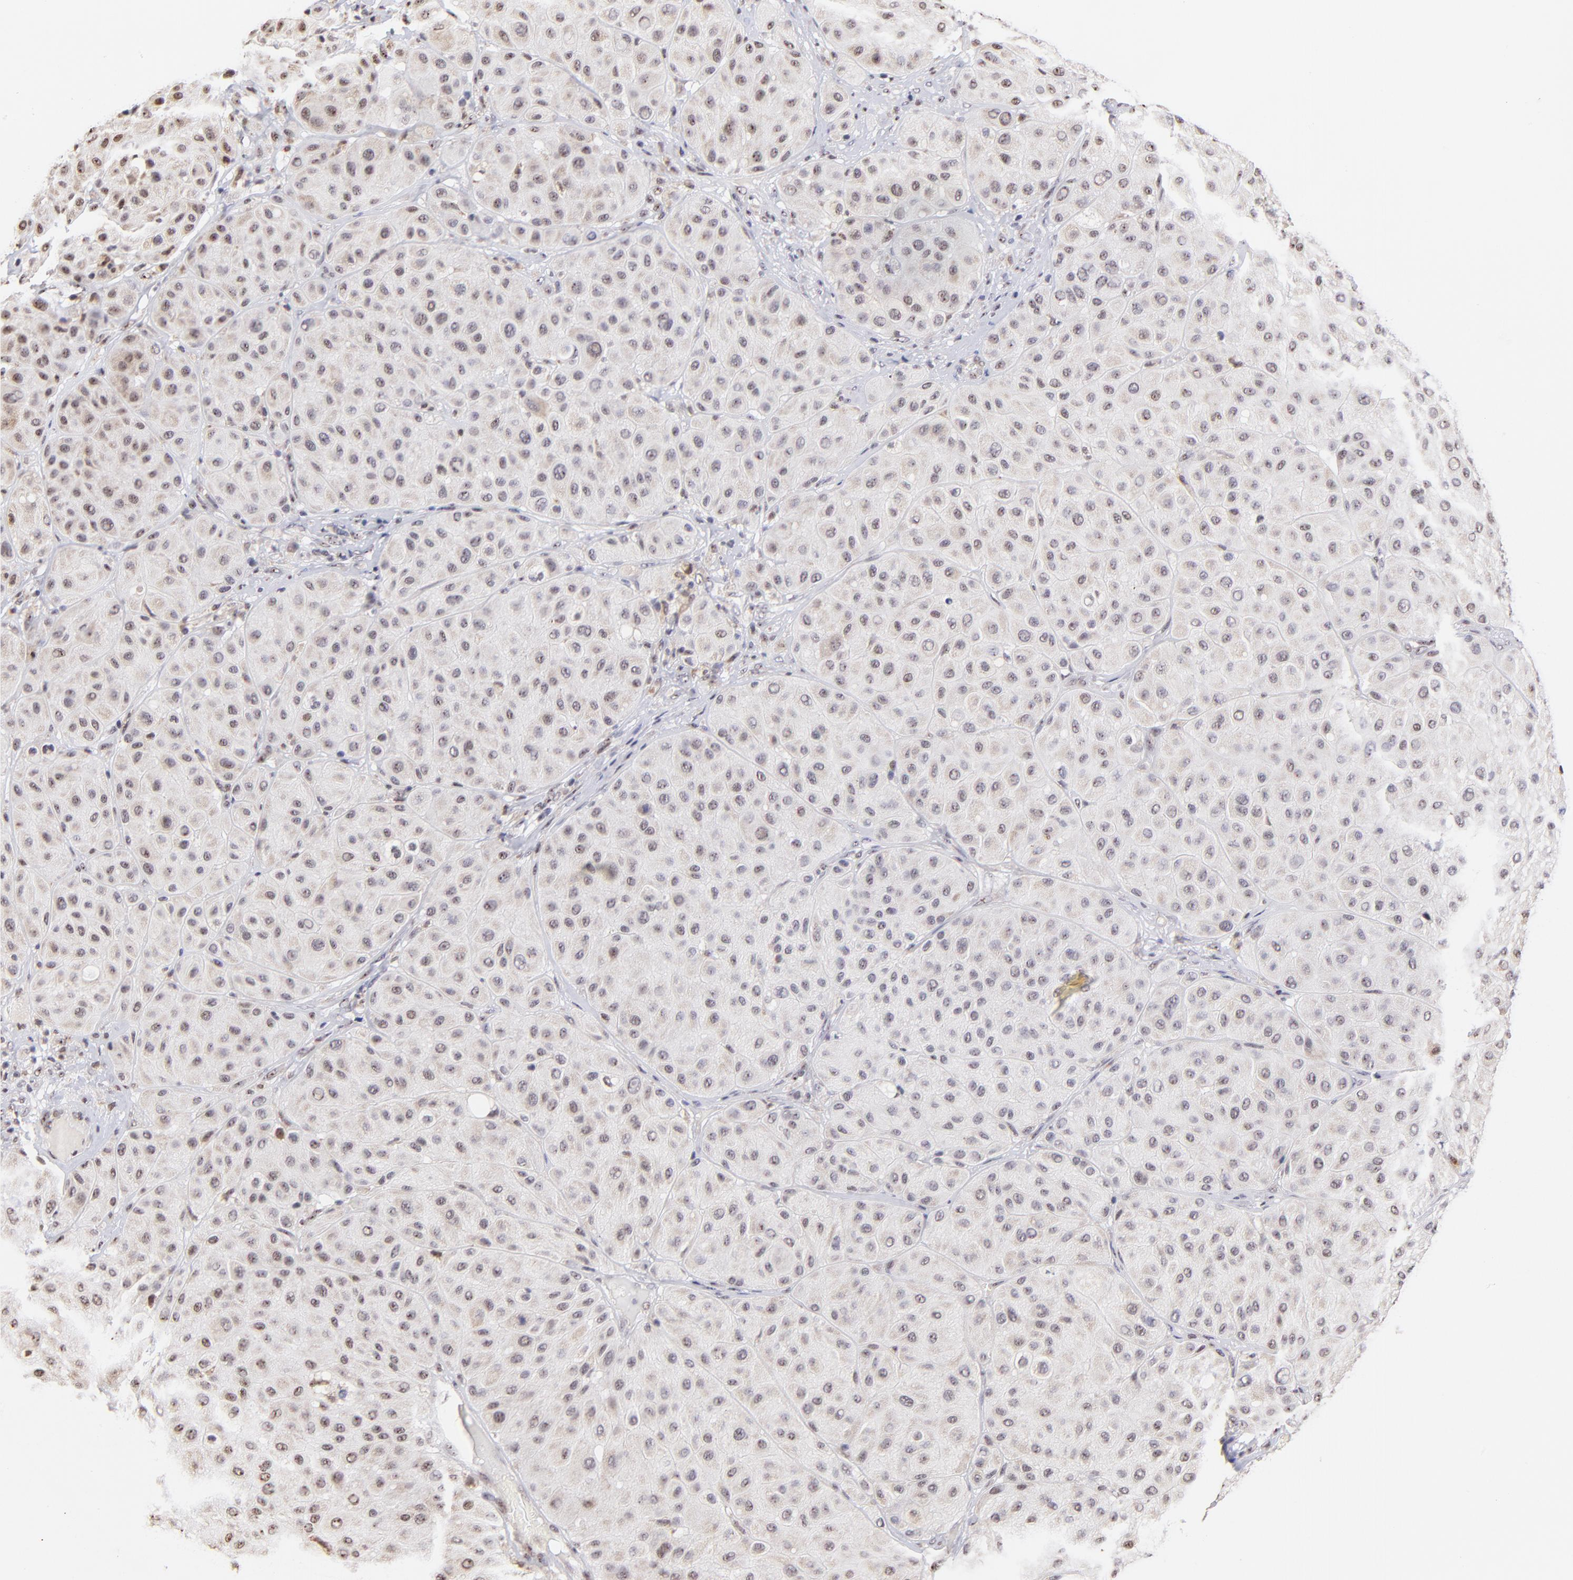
{"staining": {"intensity": "weak", "quantity": "25%-75%", "location": "cytoplasmic/membranous,nuclear"}, "tissue": "melanoma", "cell_type": "Tumor cells", "image_type": "cancer", "snomed": [{"axis": "morphology", "description": "Normal tissue, NOS"}, {"axis": "morphology", "description": "Malignant melanoma, Metastatic site"}, {"axis": "topography", "description": "Skin"}], "caption": "A low amount of weak cytoplasmic/membranous and nuclear staining is seen in approximately 25%-75% of tumor cells in malignant melanoma (metastatic site) tissue.", "gene": "ZNF670", "patient": {"sex": "male", "age": 41}}